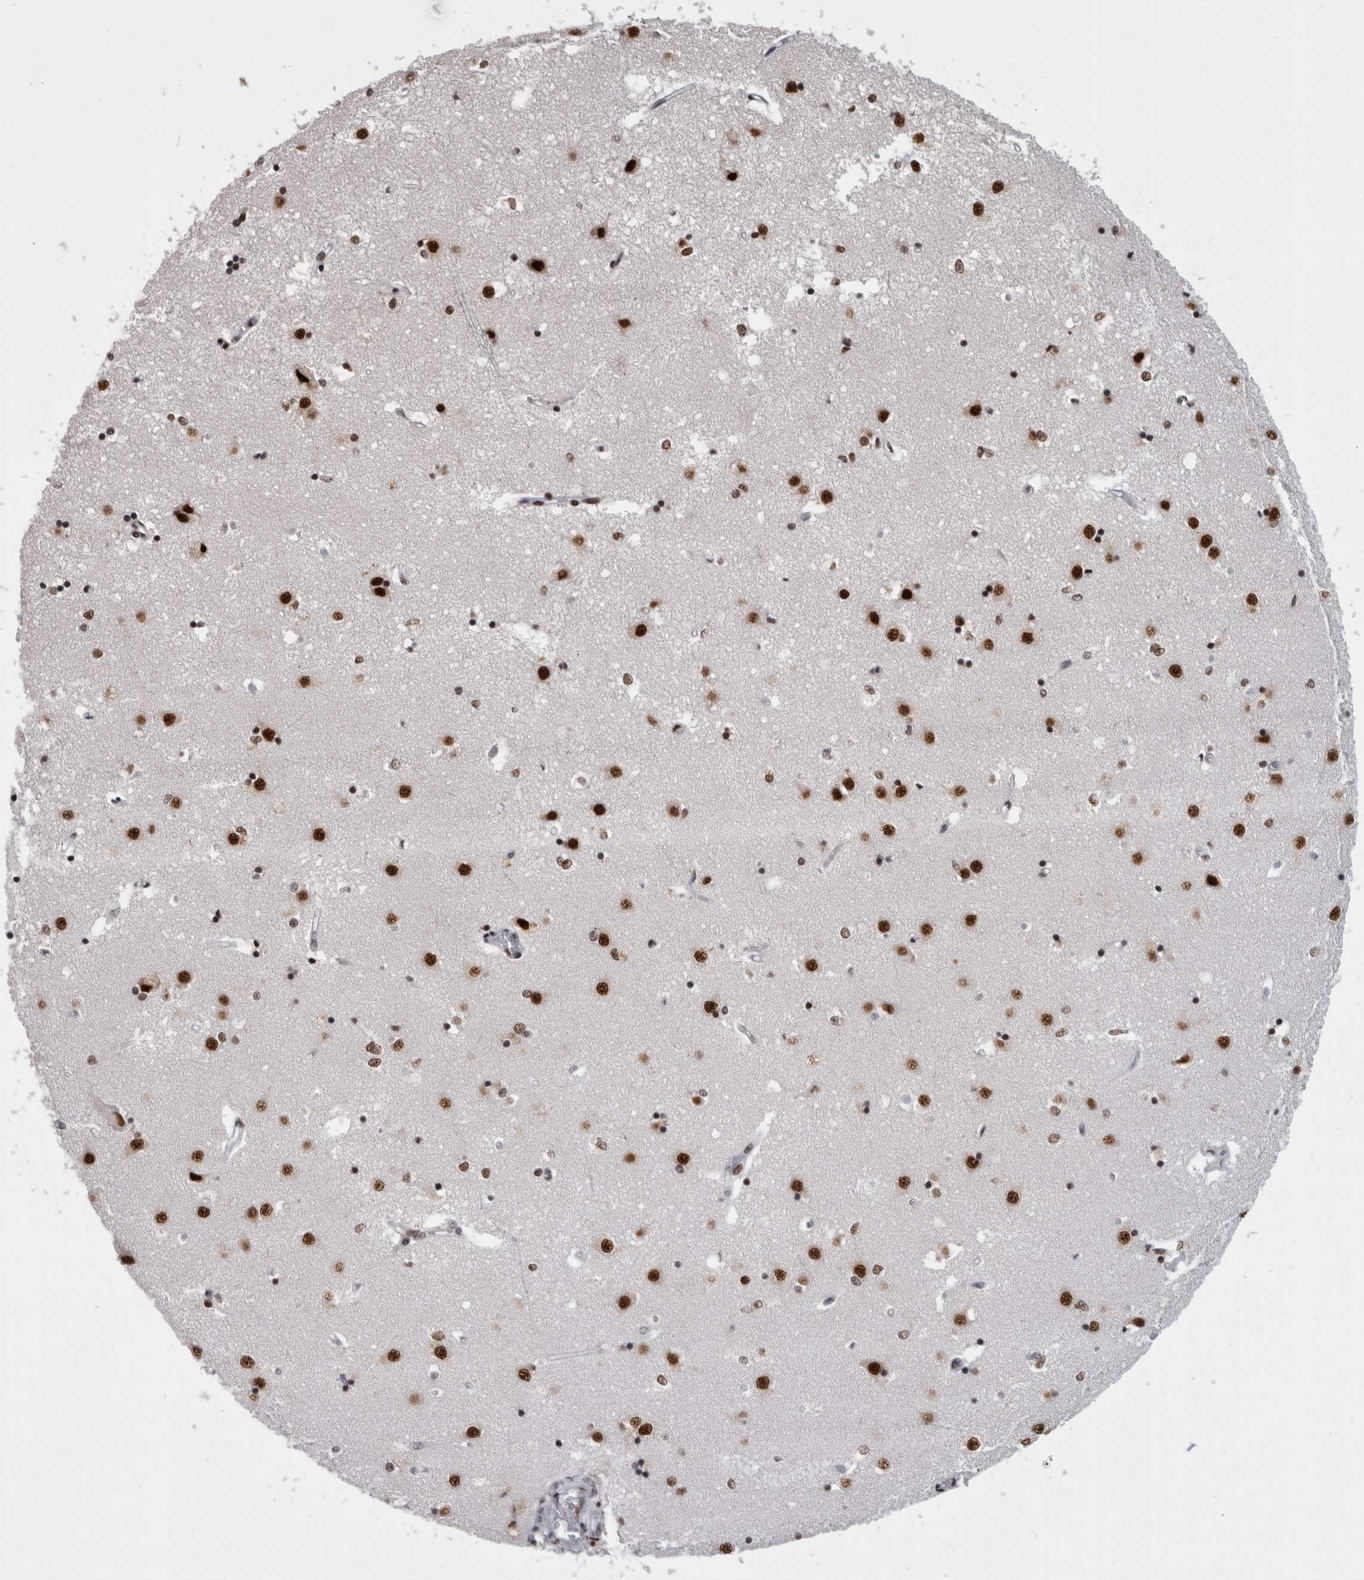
{"staining": {"intensity": "strong", "quantity": ">75%", "location": "nuclear"}, "tissue": "caudate", "cell_type": "Glial cells", "image_type": "normal", "snomed": [{"axis": "morphology", "description": "Normal tissue, NOS"}, {"axis": "topography", "description": "Lateral ventricle wall"}], "caption": "IHC histopathology image of benign human caudate stained for a protein (brown), which exhibits high levels of strong nuclear positivity in approximately >75% of glial cells.", "gene": "SNRNP40", "patient": {"sex": "male", "age": 45}}